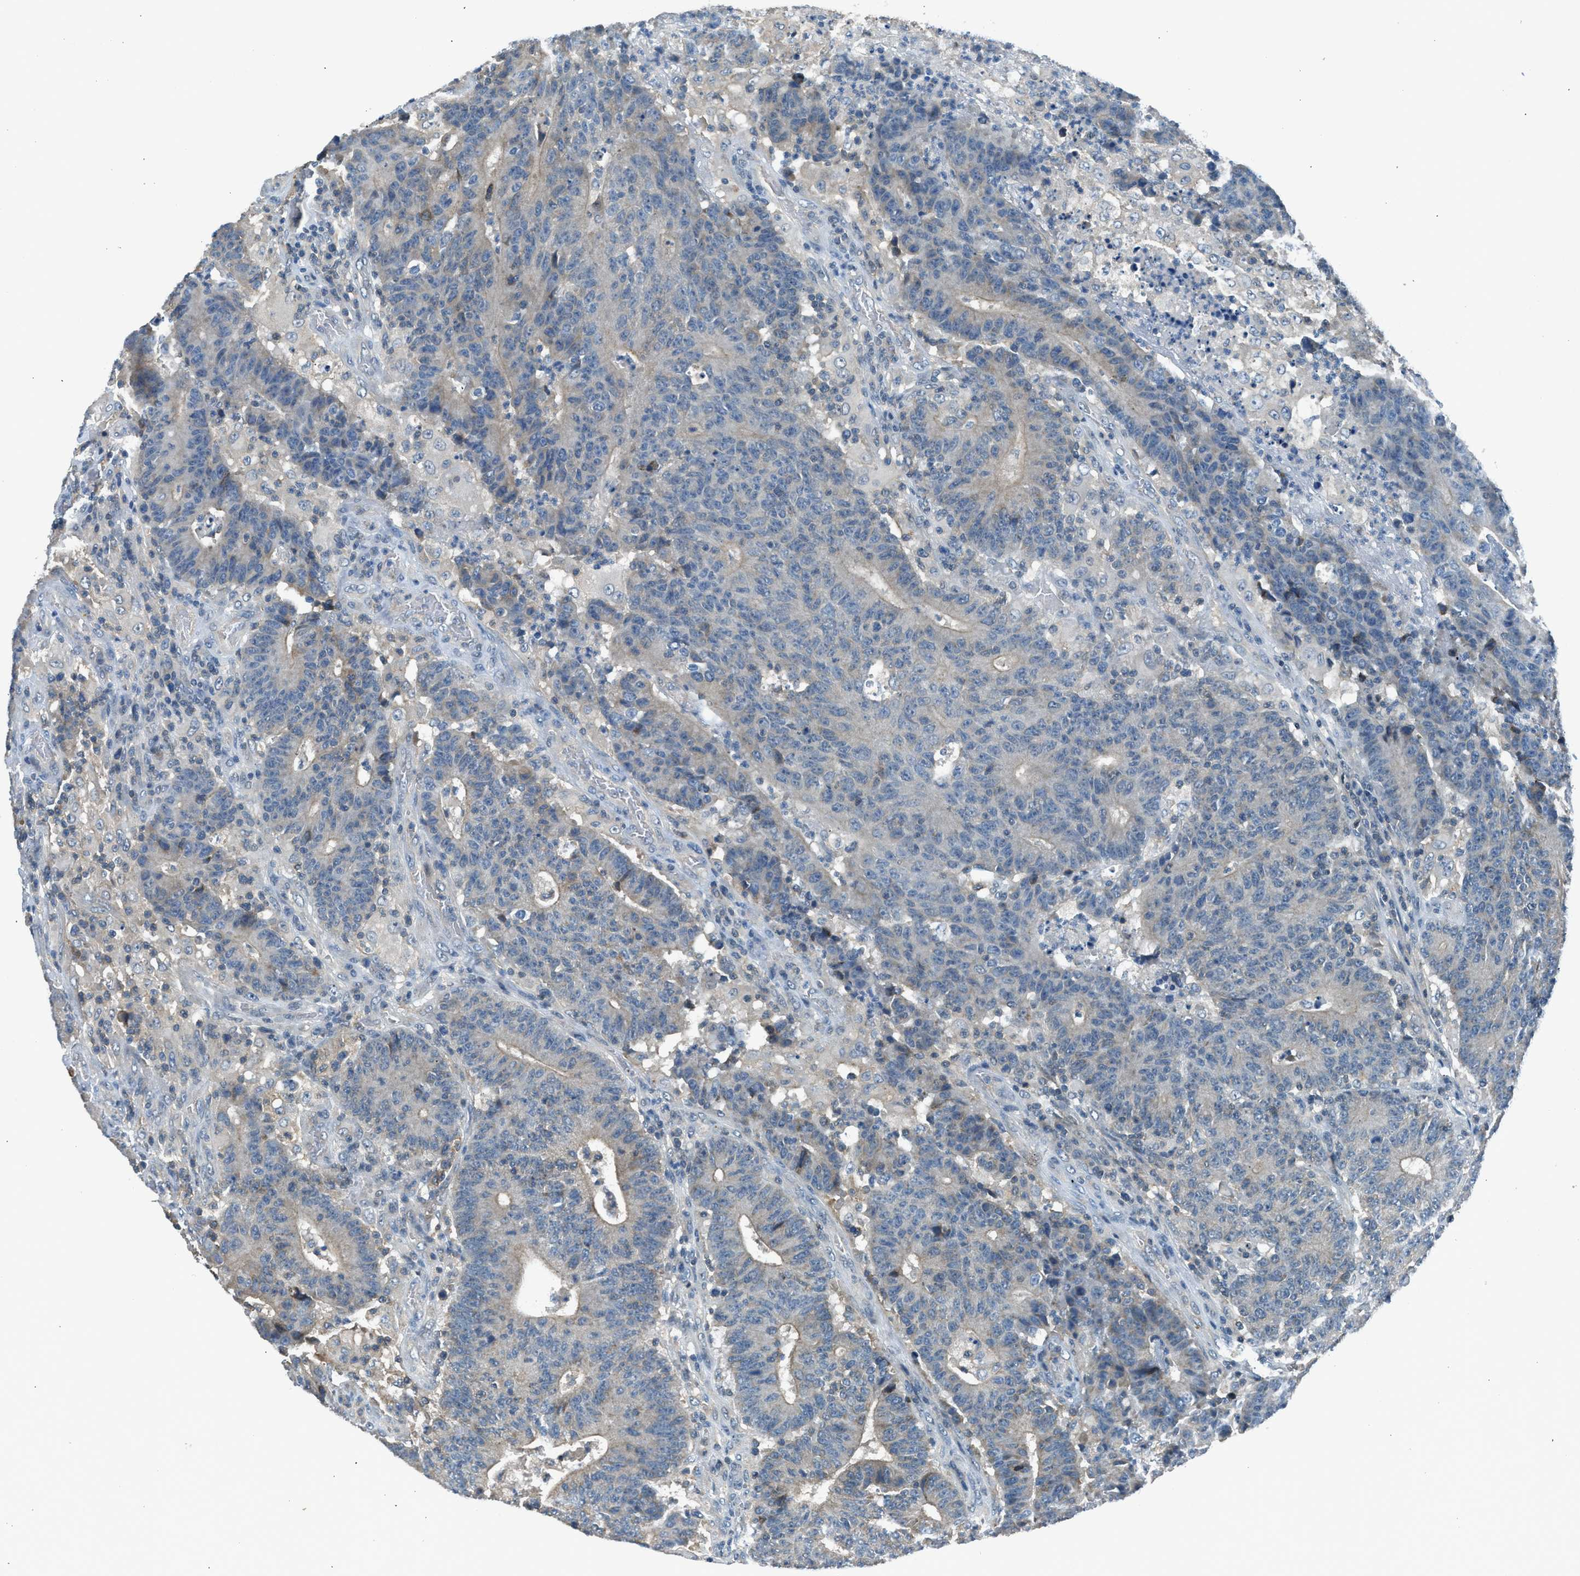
{"staining": {"intensity": "weak", "quantity": "25%-75%", "location": "cytoplasmic/membranous"}, "tissue": "colorectal cancer", "cell_type": "Tumor cells", "image_type": "cancer", "snomed": [{"axis": "morphology", "description": "Normal tissue, NOS"}, {"axis": "morphology", "description": "Adenocarcinoma, NOS"}, {"axis": "topography", "description": "Colon"}], "caption": "Colorectal cancer stained for a protein (brown) shows weak cytoplasmic/membranous positive expression in about 25%-75% of tumor cells.", "gene": "LMLN", "patient": {"sex": "female", "age": 75}}